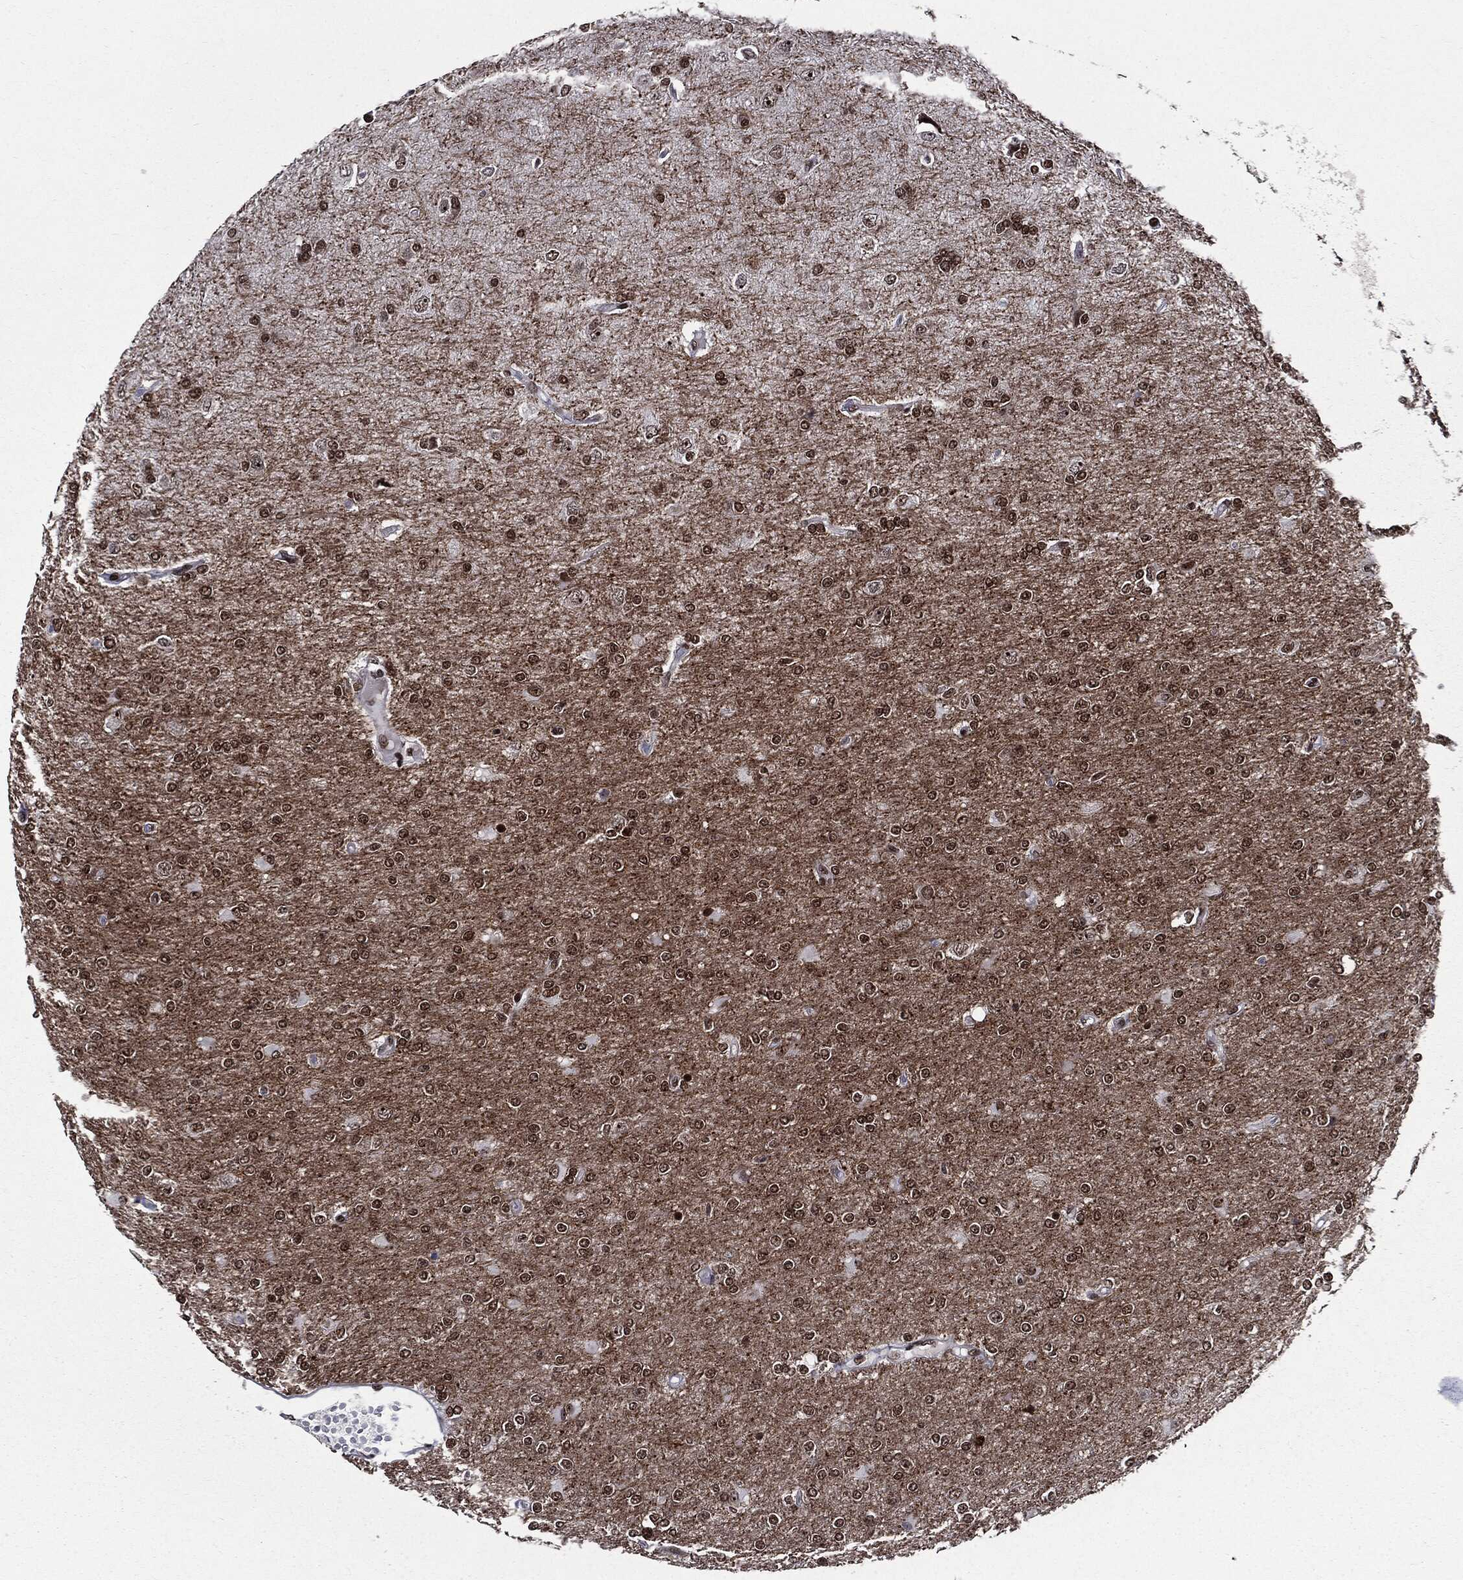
{"staining": {"intensity": "strong", "quantity": ">75%", "location": "nuclear"}, "tissue": "glioma", "cell_type": "Tumor cells", "image_type": "cancer", "snomed": [{"axis": "morphology", "description": "Glioma, malignant, High grade"}, {"axis": "topography", "description": "Cerebral cortex"}], "caption": "Protein expression analysis of malignant glioma (high-grade) demonstrates strong nuclear positivity in approximately >75% of tumor cells.", "gene": "ZFP91", "patient": {"sex": "male", "age": 70}}